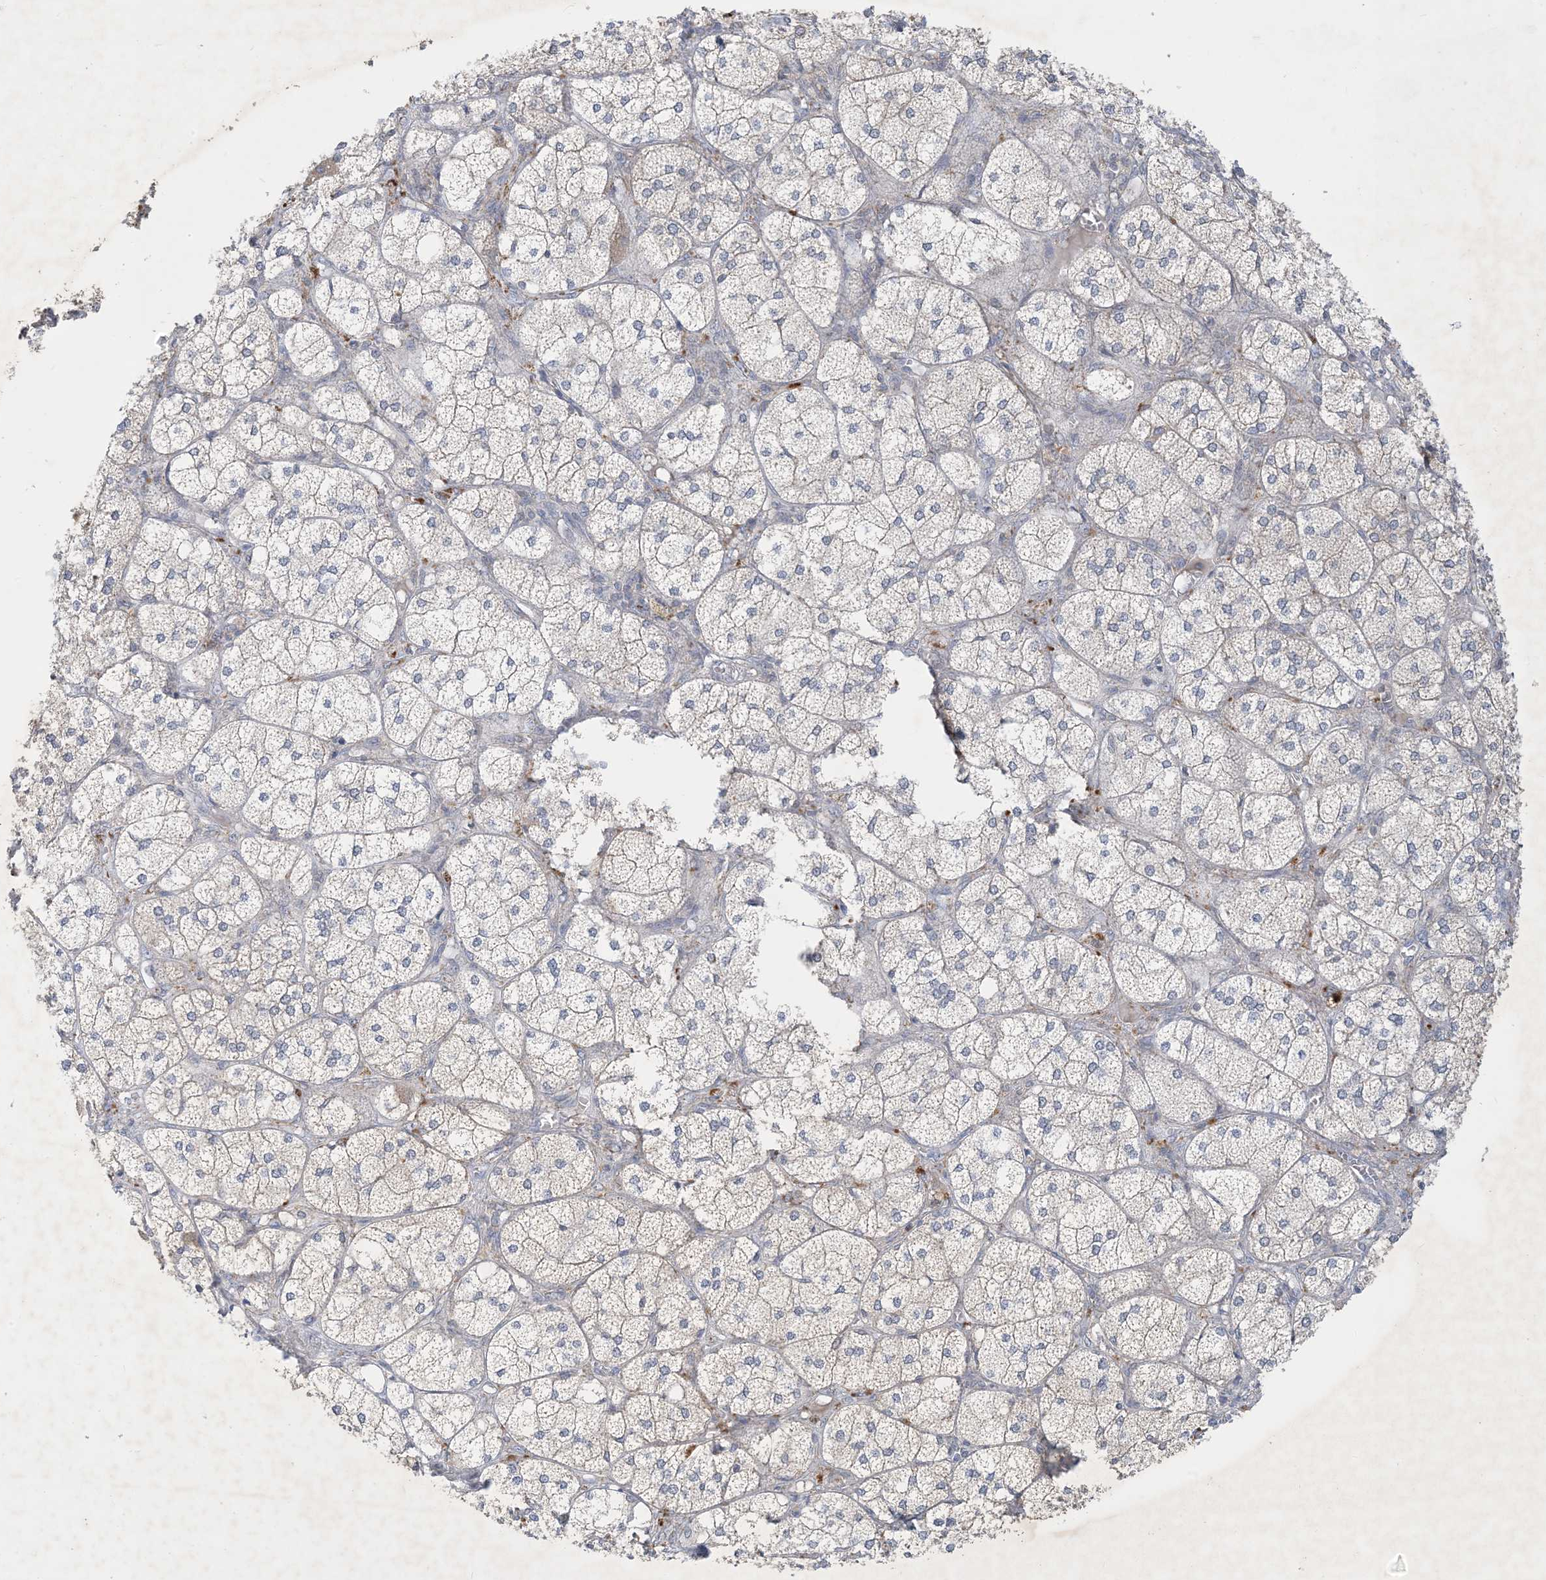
{"staining": {"intensity": "moderate", "quantity": "25%-75%", "location": "cytoplasmic/membranous"}, "tissue": "adrenal gland", "cell_type": "Glandular cells", "image_type": "normal", "snomed": [{"axis": "morphology", "description": "Normal tissue, NOS"}, {"axis": "topography", "description": "Adrenal gland"}], "caption": "Immunohistochemical staining of unremarkable adrenal gland displays 25%-75% levels of moderate cytoplasmic/membranous protein positivity in approximately 25%-75% of glandular cells. The staining was performed using DAB, with brown indicating positive protein expression. Nuclei are stained blue with hematoxylin.", "gene": "CCDC14", "patient": {"sex": "female", "age": 61}}